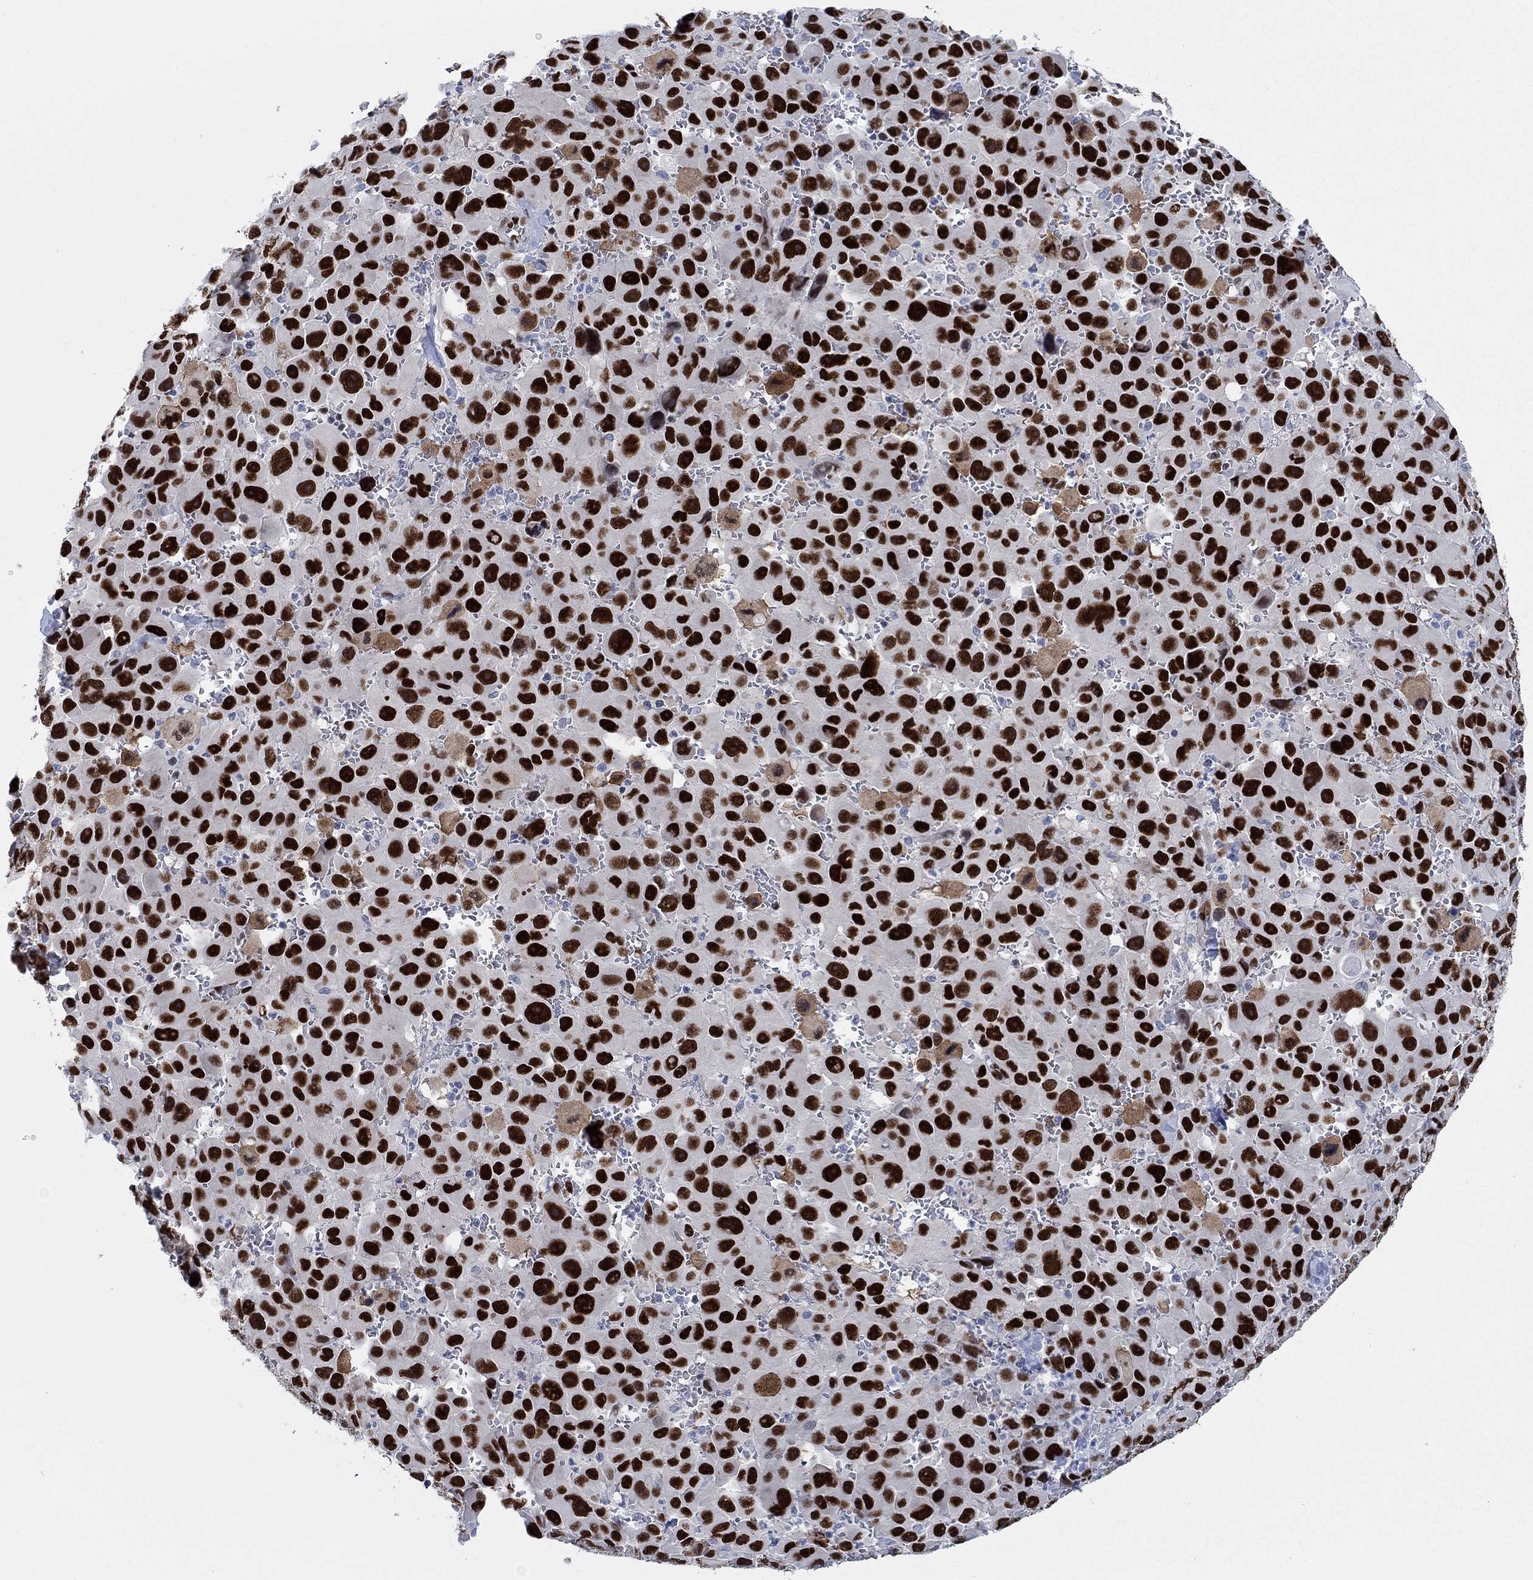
{"staining": {"intensity": "strong", "quantity": ">75%", "location": "nuclear"}, "tissue": "melanoma", "cell_type": "Tumor cells", "image_type": "cancer", "snomed": [{"axis": "morphology", "description": "Malignant melanoma, NOS"}, {"axis": "topography", "description": "Skin"}], "caption": "DAB immunohistochemical staining of malignant melanoma exhibits strong nuclear protein expression in approximately >75% of tumor cells.", "gene": "ZEB1", "patient": {"sex": "female", "age": 91}}